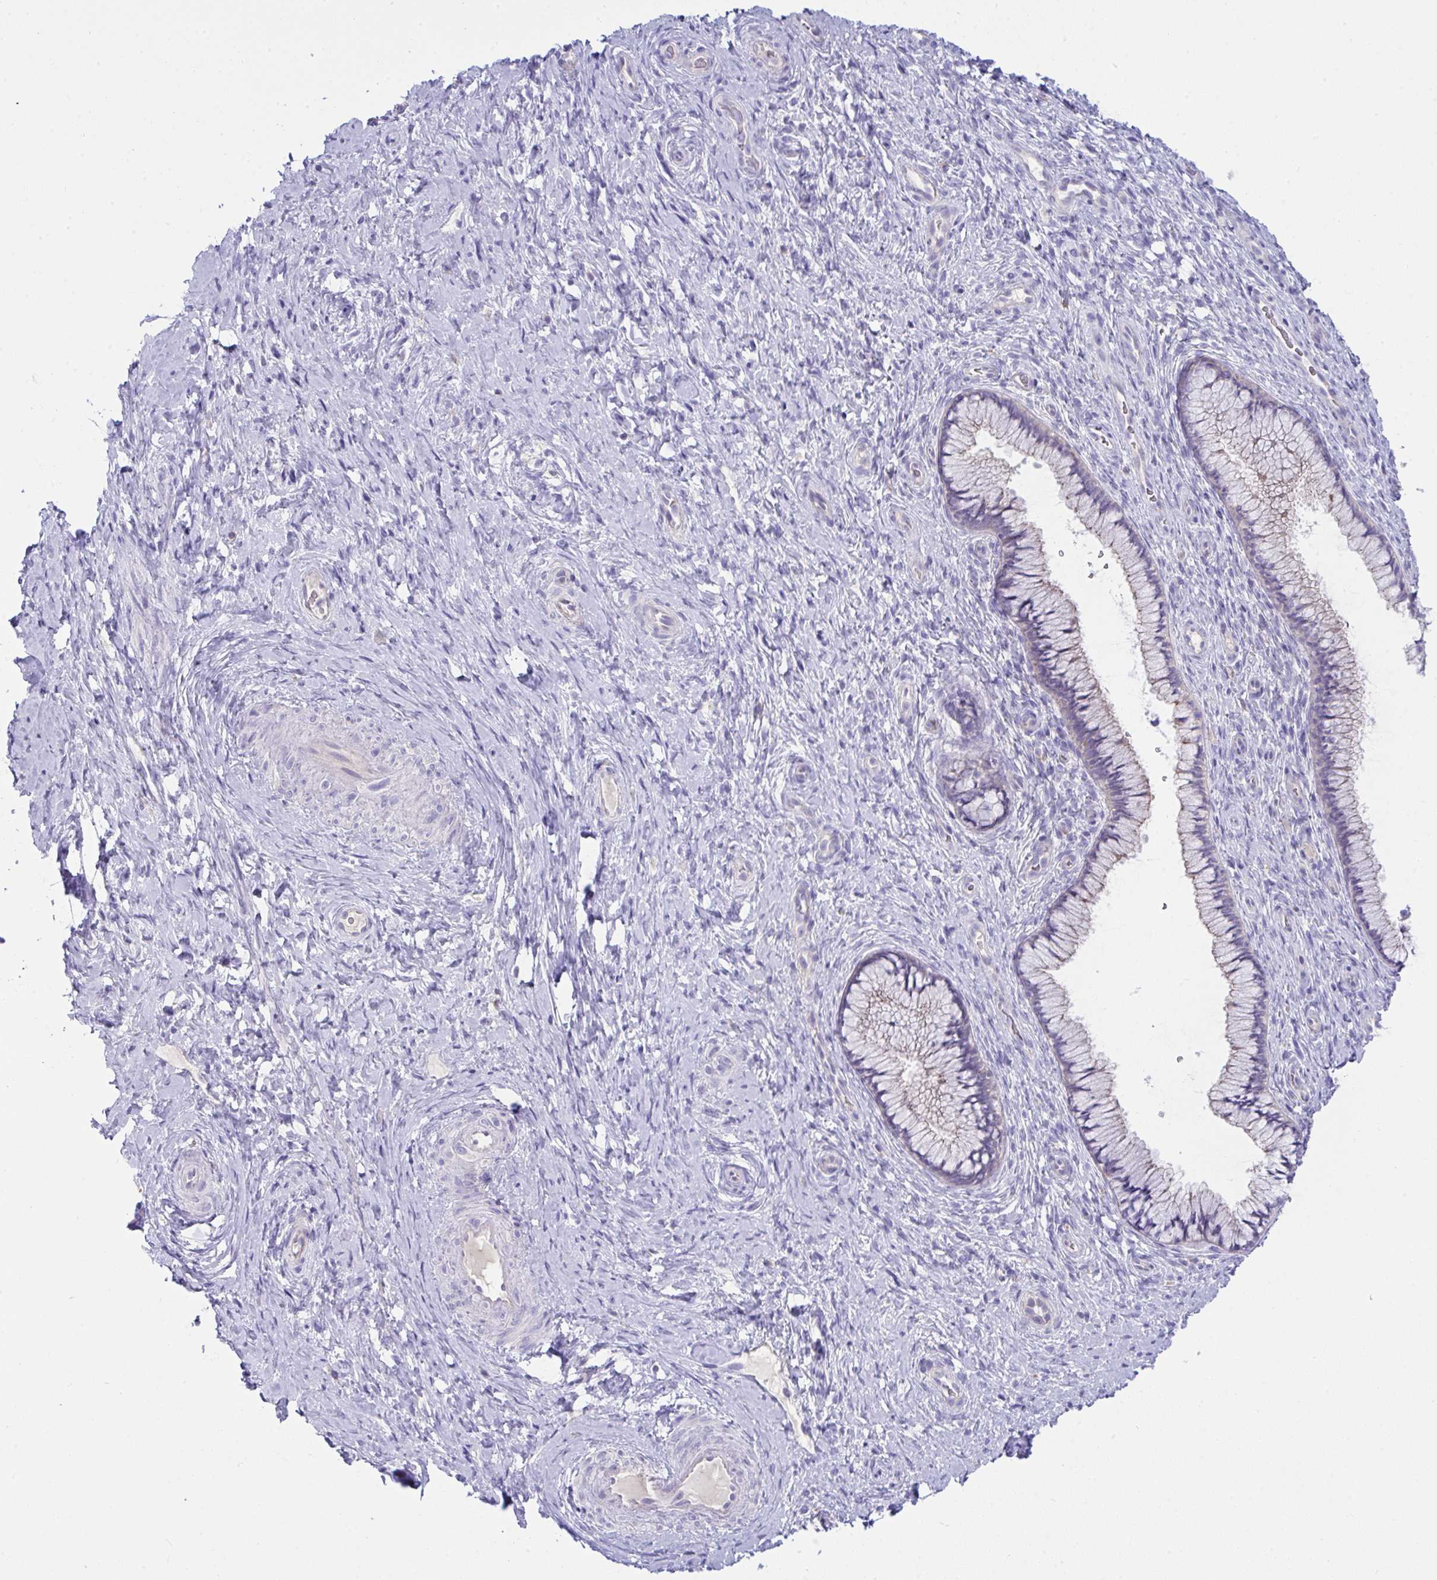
{"staining": {"intensity": "weak", "quantity": "<25%", "location": "cytoplasmic/membranous"}, "tissue": "cervix", "cell_type": "Glandular cells", "image_type": "normal", "snomed": [{"axis": "morphology", "description": "Normal tissue, NOS"}, {"axis": "topography", "description": "Cervix"}], "caption": "DAB (3,3'-diaminobenzidine) immunohistochemical staining of unremarkable human cervix exhibits no significant positivity in glandular cells.", "gene": "PLA2G12B", "patient": {"sex": "female", "age": 34}}